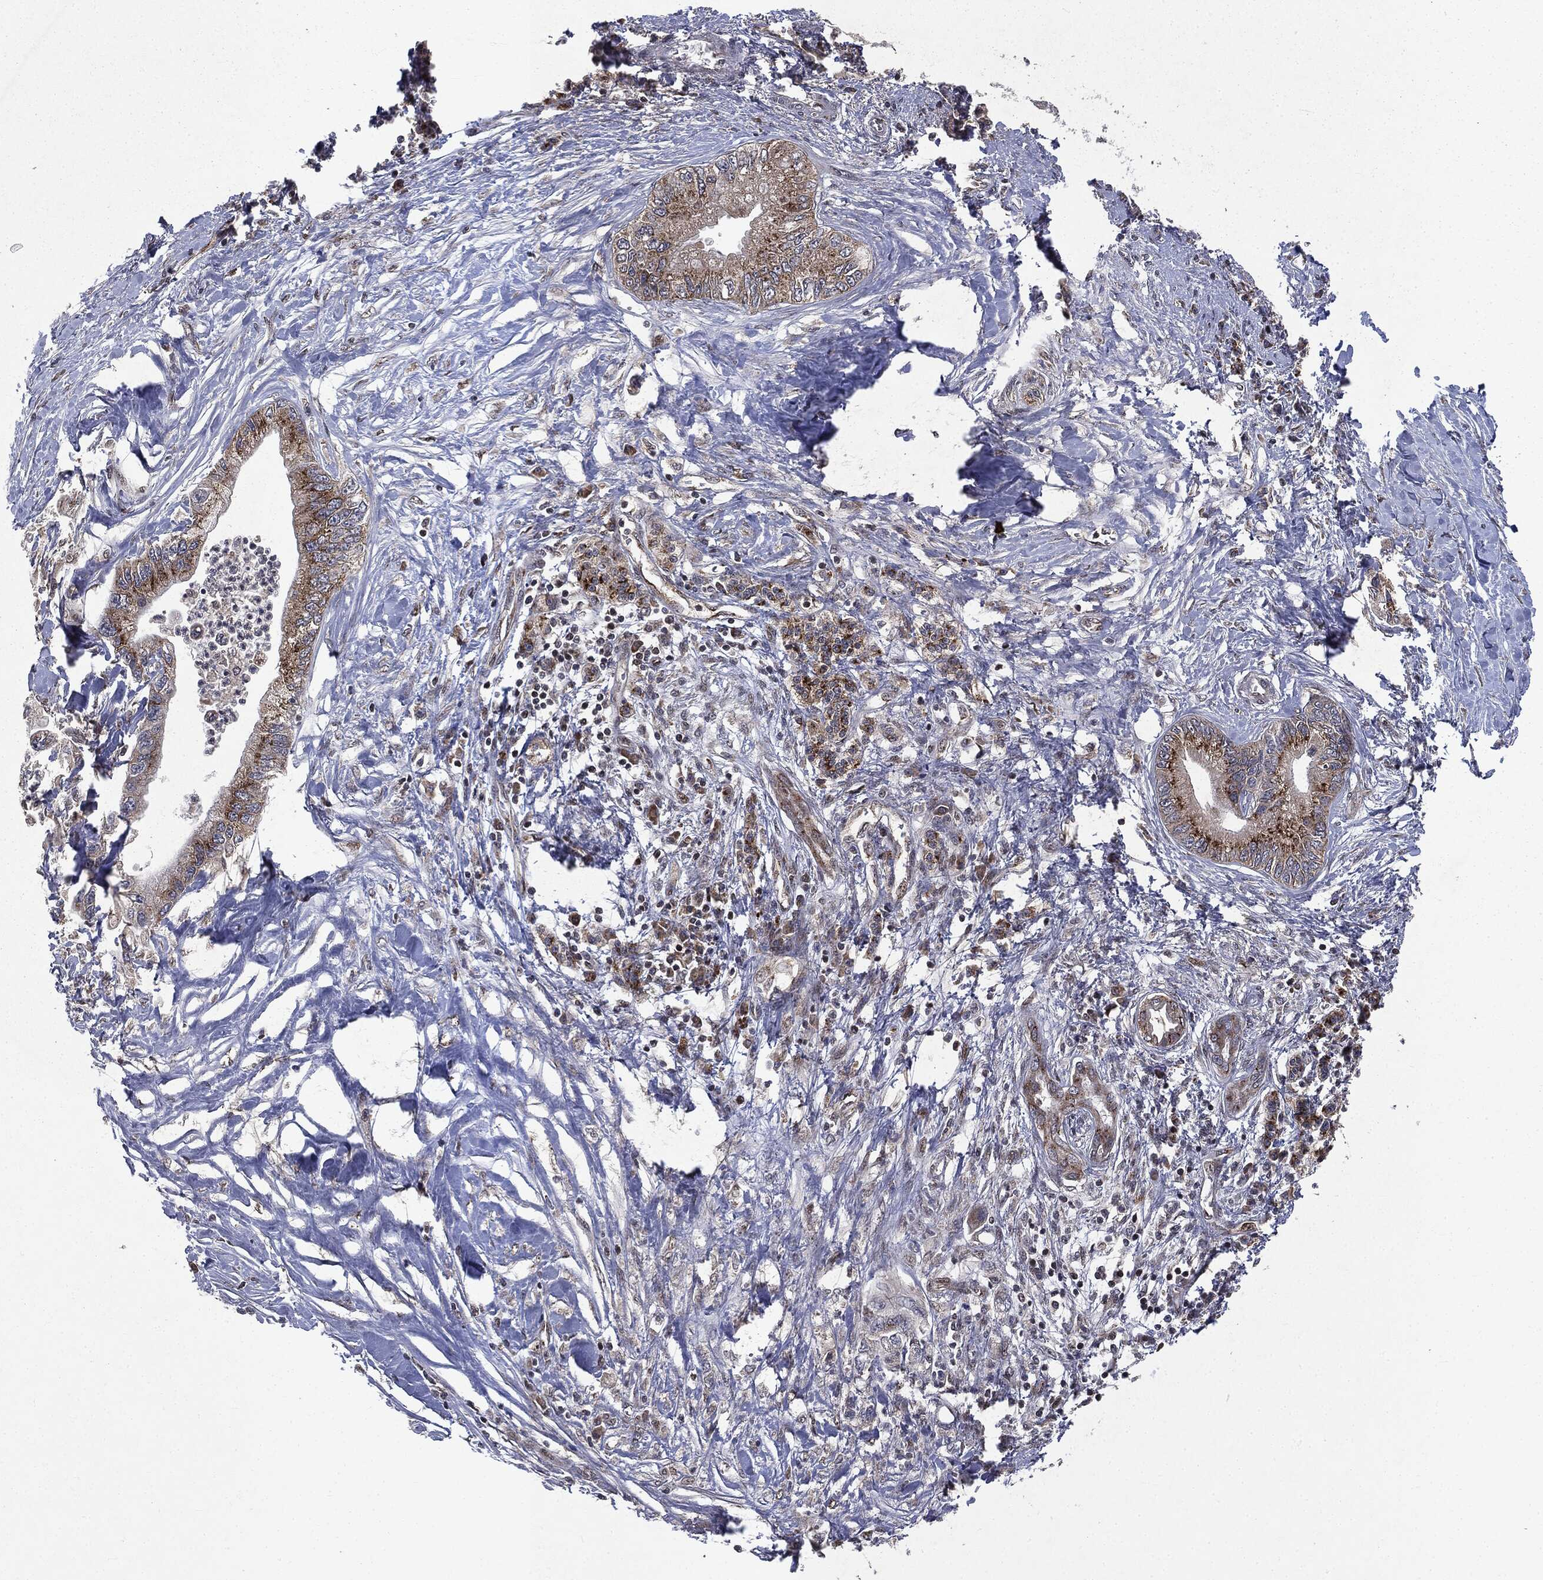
{"staining": {"intensity": "strong", "quantity": ">75%", "location": "cytoplasmic/membranous"}, "tissue": "pancreatic cancer", "cell_type": "Tumor cells", "image_type": "cancer", "snomed": [{"axis": "morphology", "description": "Adenocarcinoma, NOS"}, {"axis": "topography", "description": "Pancreas"}], "caption": "This is a histology image of immunohistochemistry (IHC) staining of pancreatic cancer (adenocarcinoma), which shows strong expression in the cytoplasmic/membranous of tumor cells.", "gene": "PLPPR2", "patient": {"sex": "male", "age": 61}}